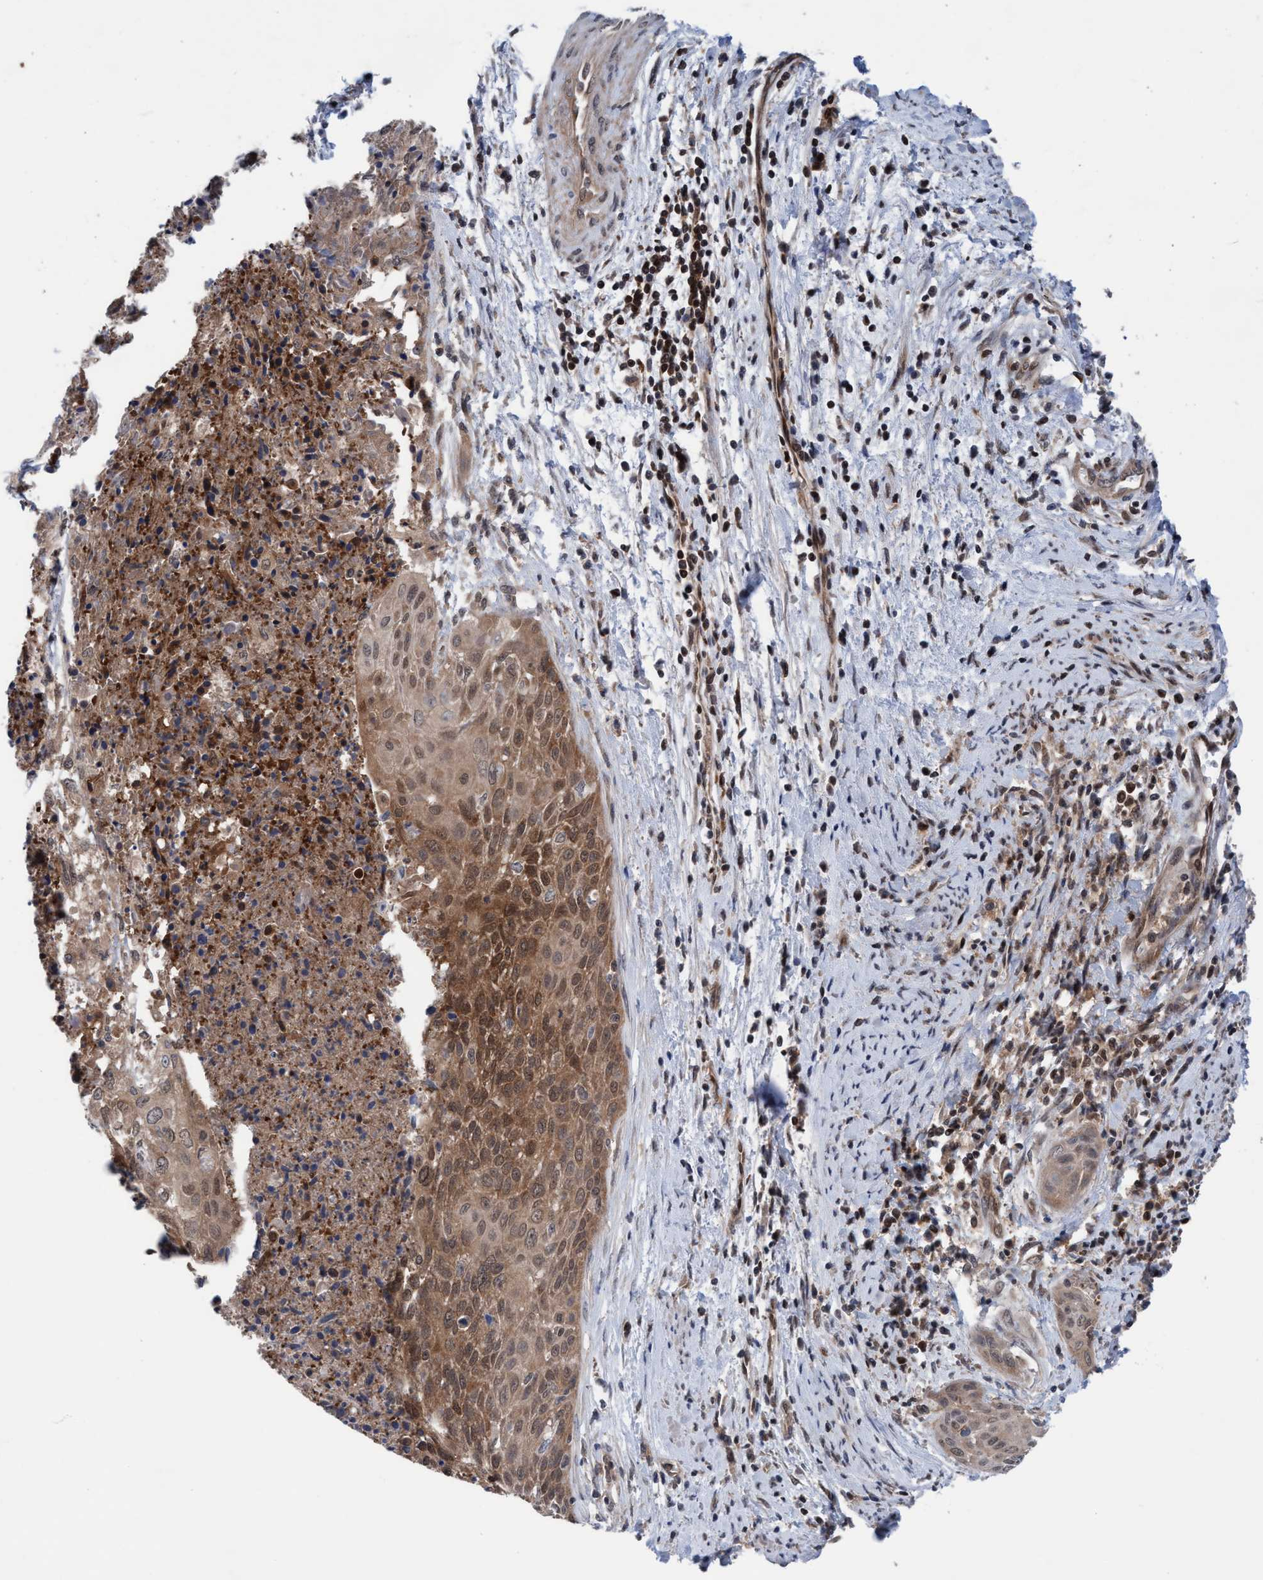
{"staining": {"intensity": "strong", "quantity": ">75%", "location": "cytoplasmic/membranous,nuclear"}, "tissue": "cervical cancer", "cell_type": "Tumor cells", "image_type": "cancer", "snomed": [{"axis": "morphology", "description": "Squamous cell carcinoma, NOS"}, {"axis": "topography", "description": "Cervix"}], "caption": "The photomicrograph reveals a brown stain indicating the presence of a protein in the cytoplasmic/membranous and nuclear of tumor cells in cervical squamous cell carcinoma.", "gene": "GLOD4", "patient": {"sex": "female", "age": 55}}